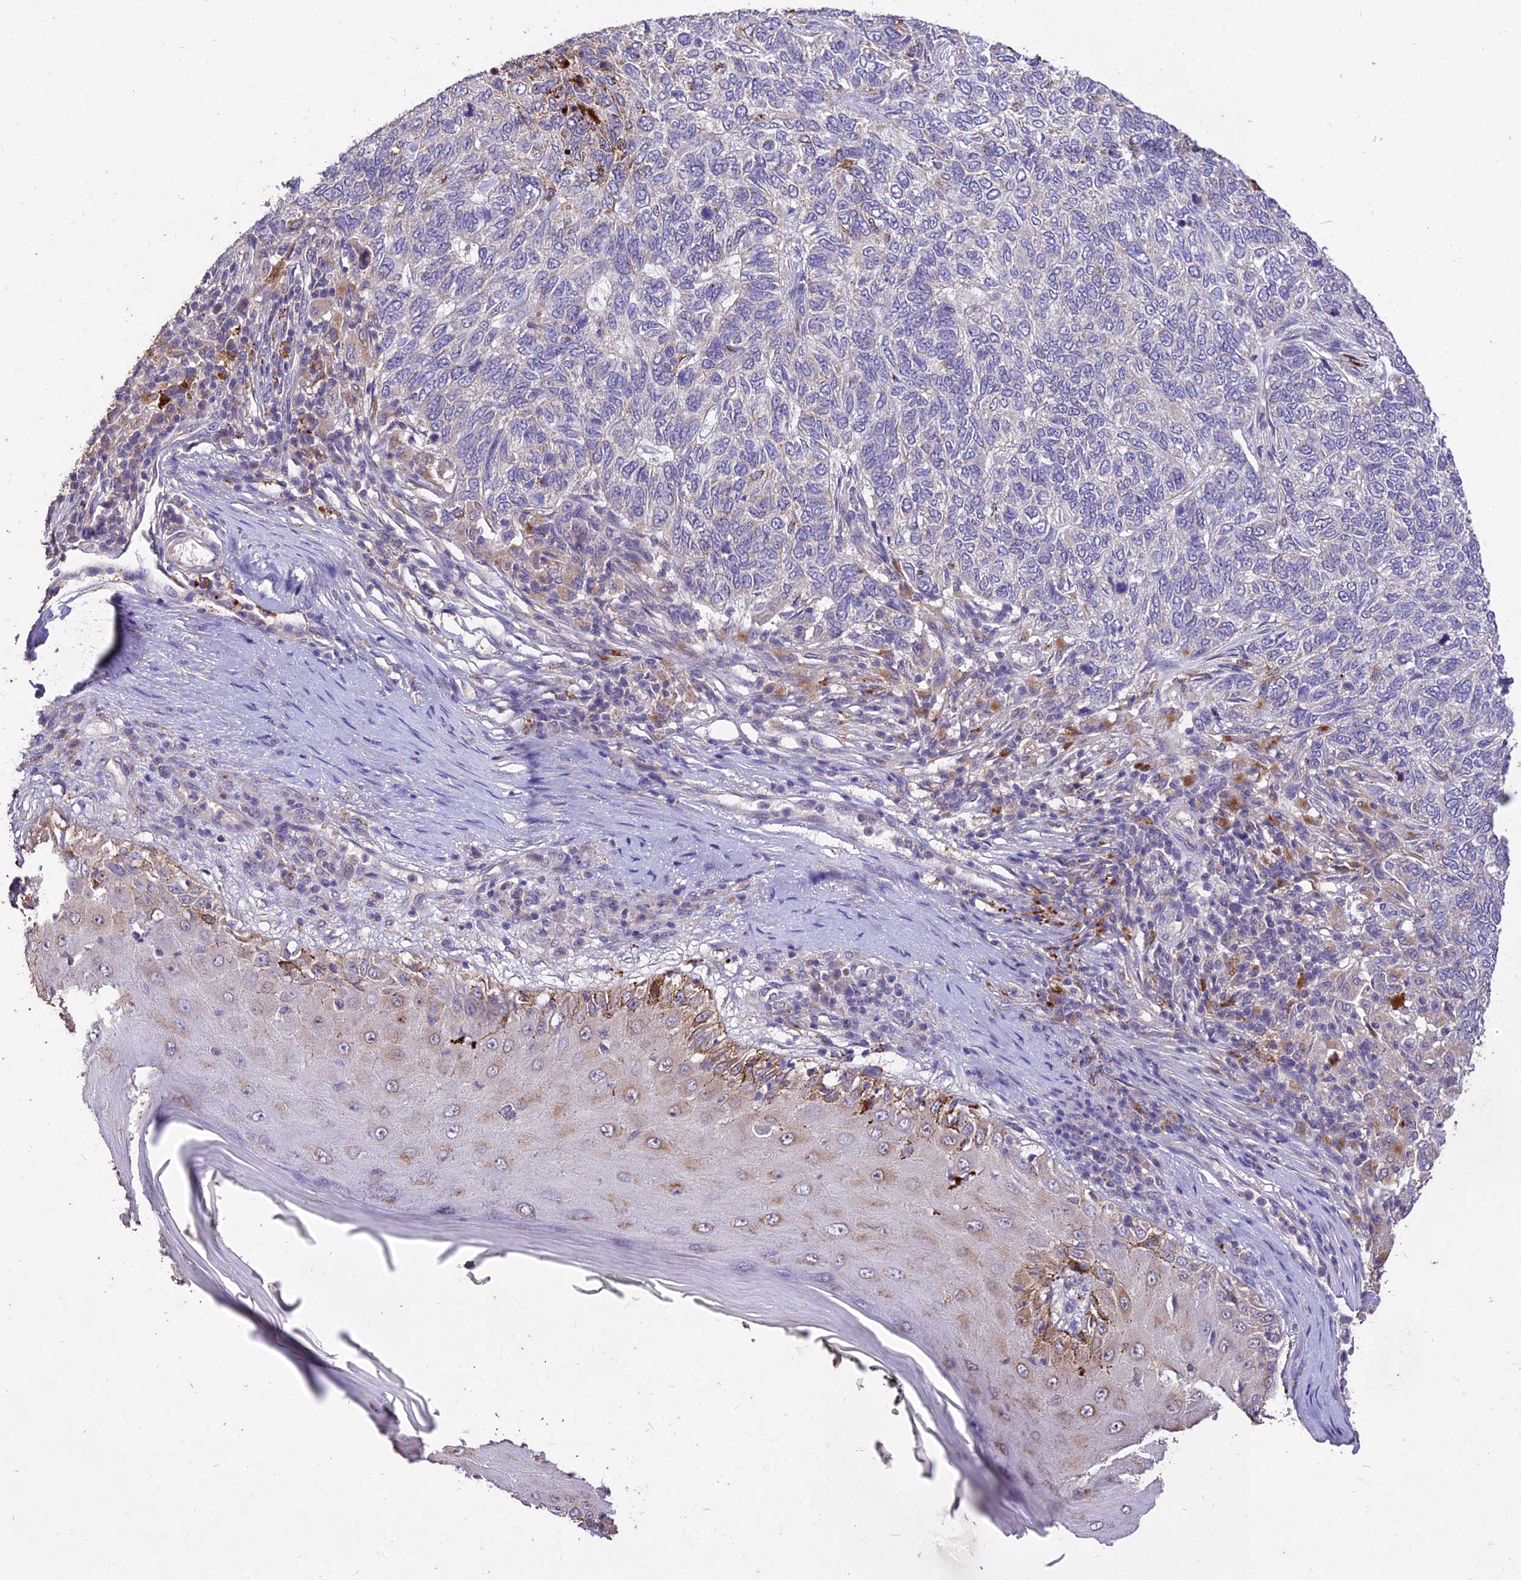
{"staining": {"intensity": "negative", "quantity": "none", "location": "none"}, "tissue": "skin cancer", "cell_type": "Tumor cells", "image_type": "cancer", "snomed": [{"axis": "morphology", "description": "Basal cell carcinoma"}, {"axis": "topography", "description": "Skin"}], "caption": "Image shows no significant protein expression in tumor cells of skin cancer (basal cell carcinoma).", "gene": "SDHD", "patient": {"sex": "female", "age": 65}}